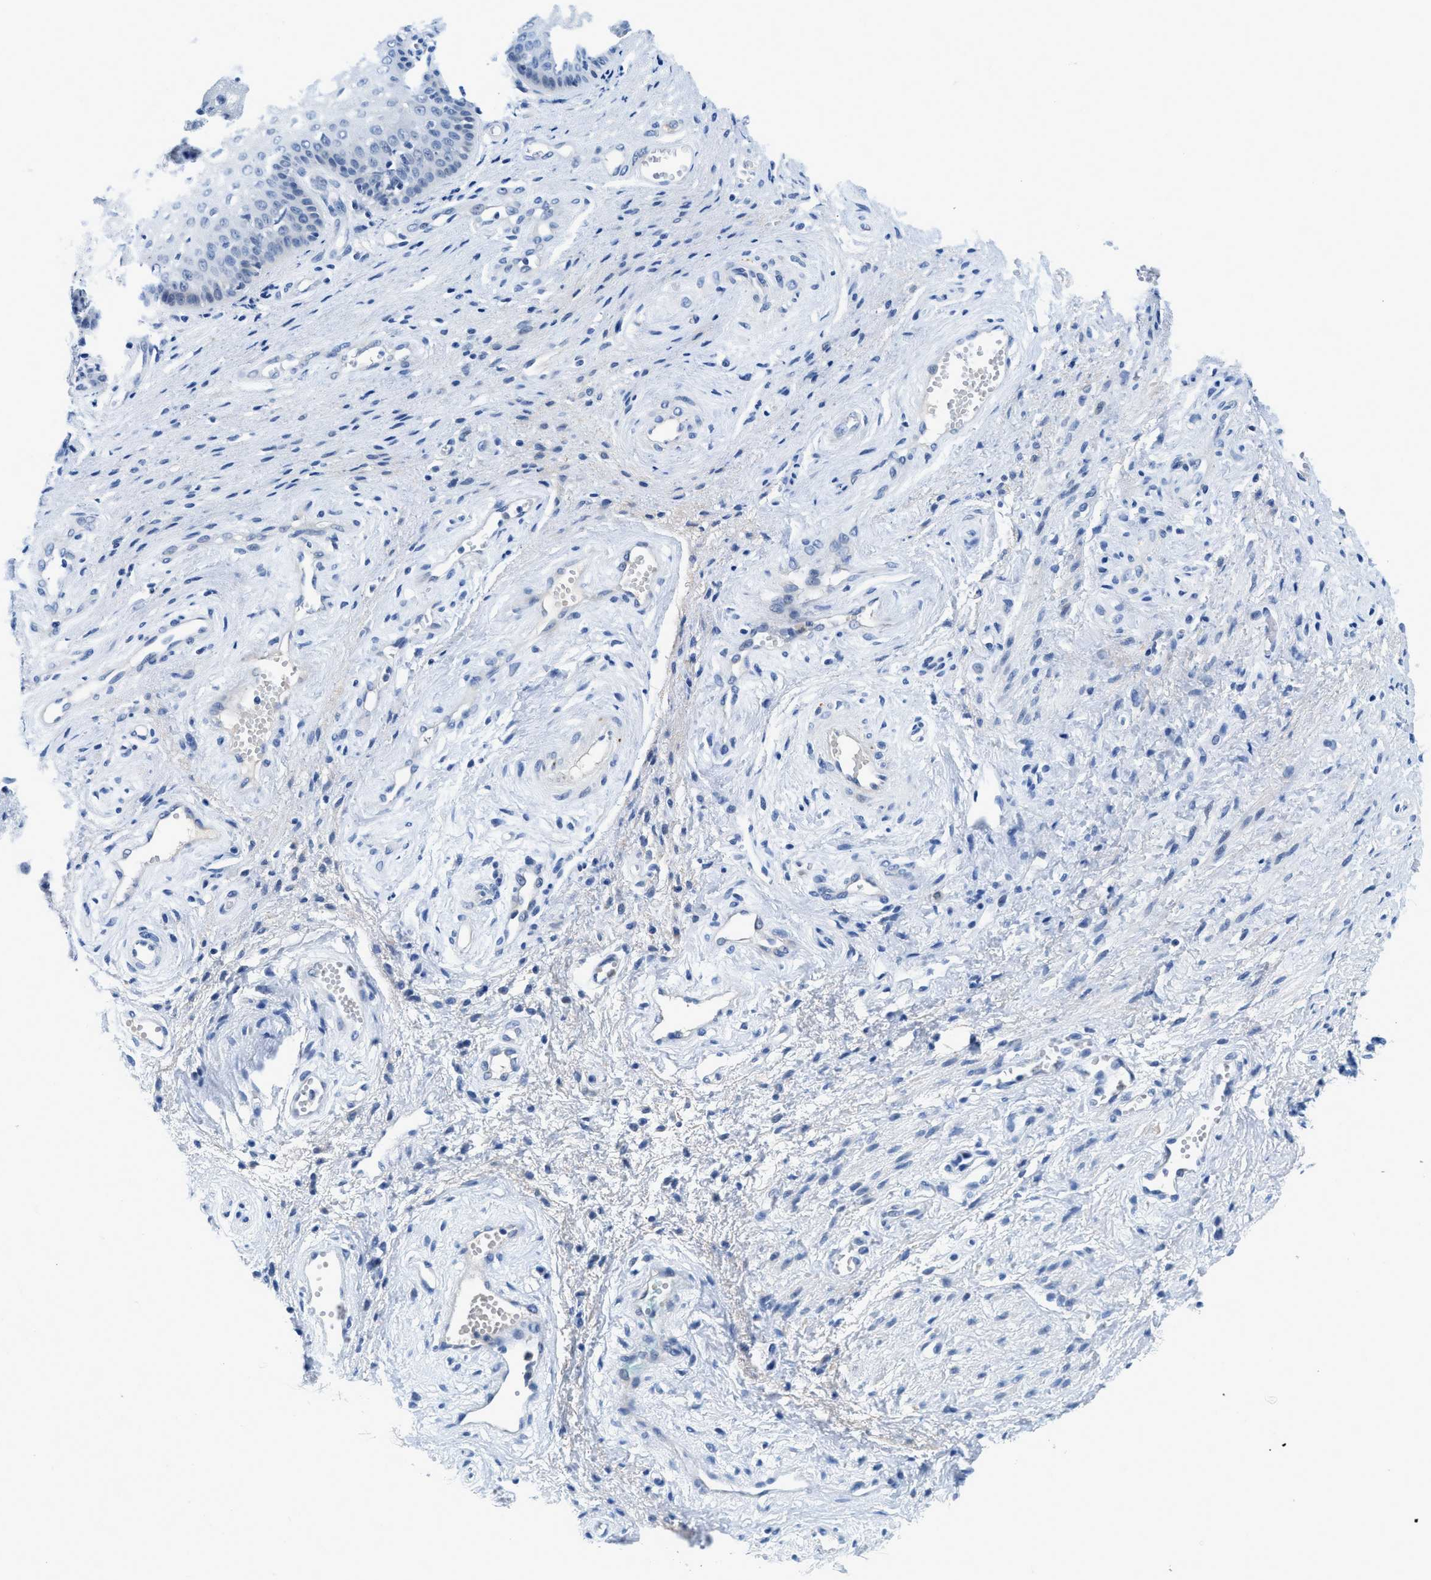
{"staining": {"intensity": "negative", "quantity": "none", "location": "none"}, "tissue": "vagina", "cell_type": "Squamous epithelial cells", "image_type": "normal", "snomed": [{"axis": "morphology", "description": "Normal tissue, NOS"}, {"axis": "topography", "description": "Vagina"}], "caption": "Human vagina stained for a protein using immunohistochemistry (IHC) exhibits no positivity in squamous epithelial cells.", "gene": "TSPAN3", "patient": {"sex": "female", "age": 34}}